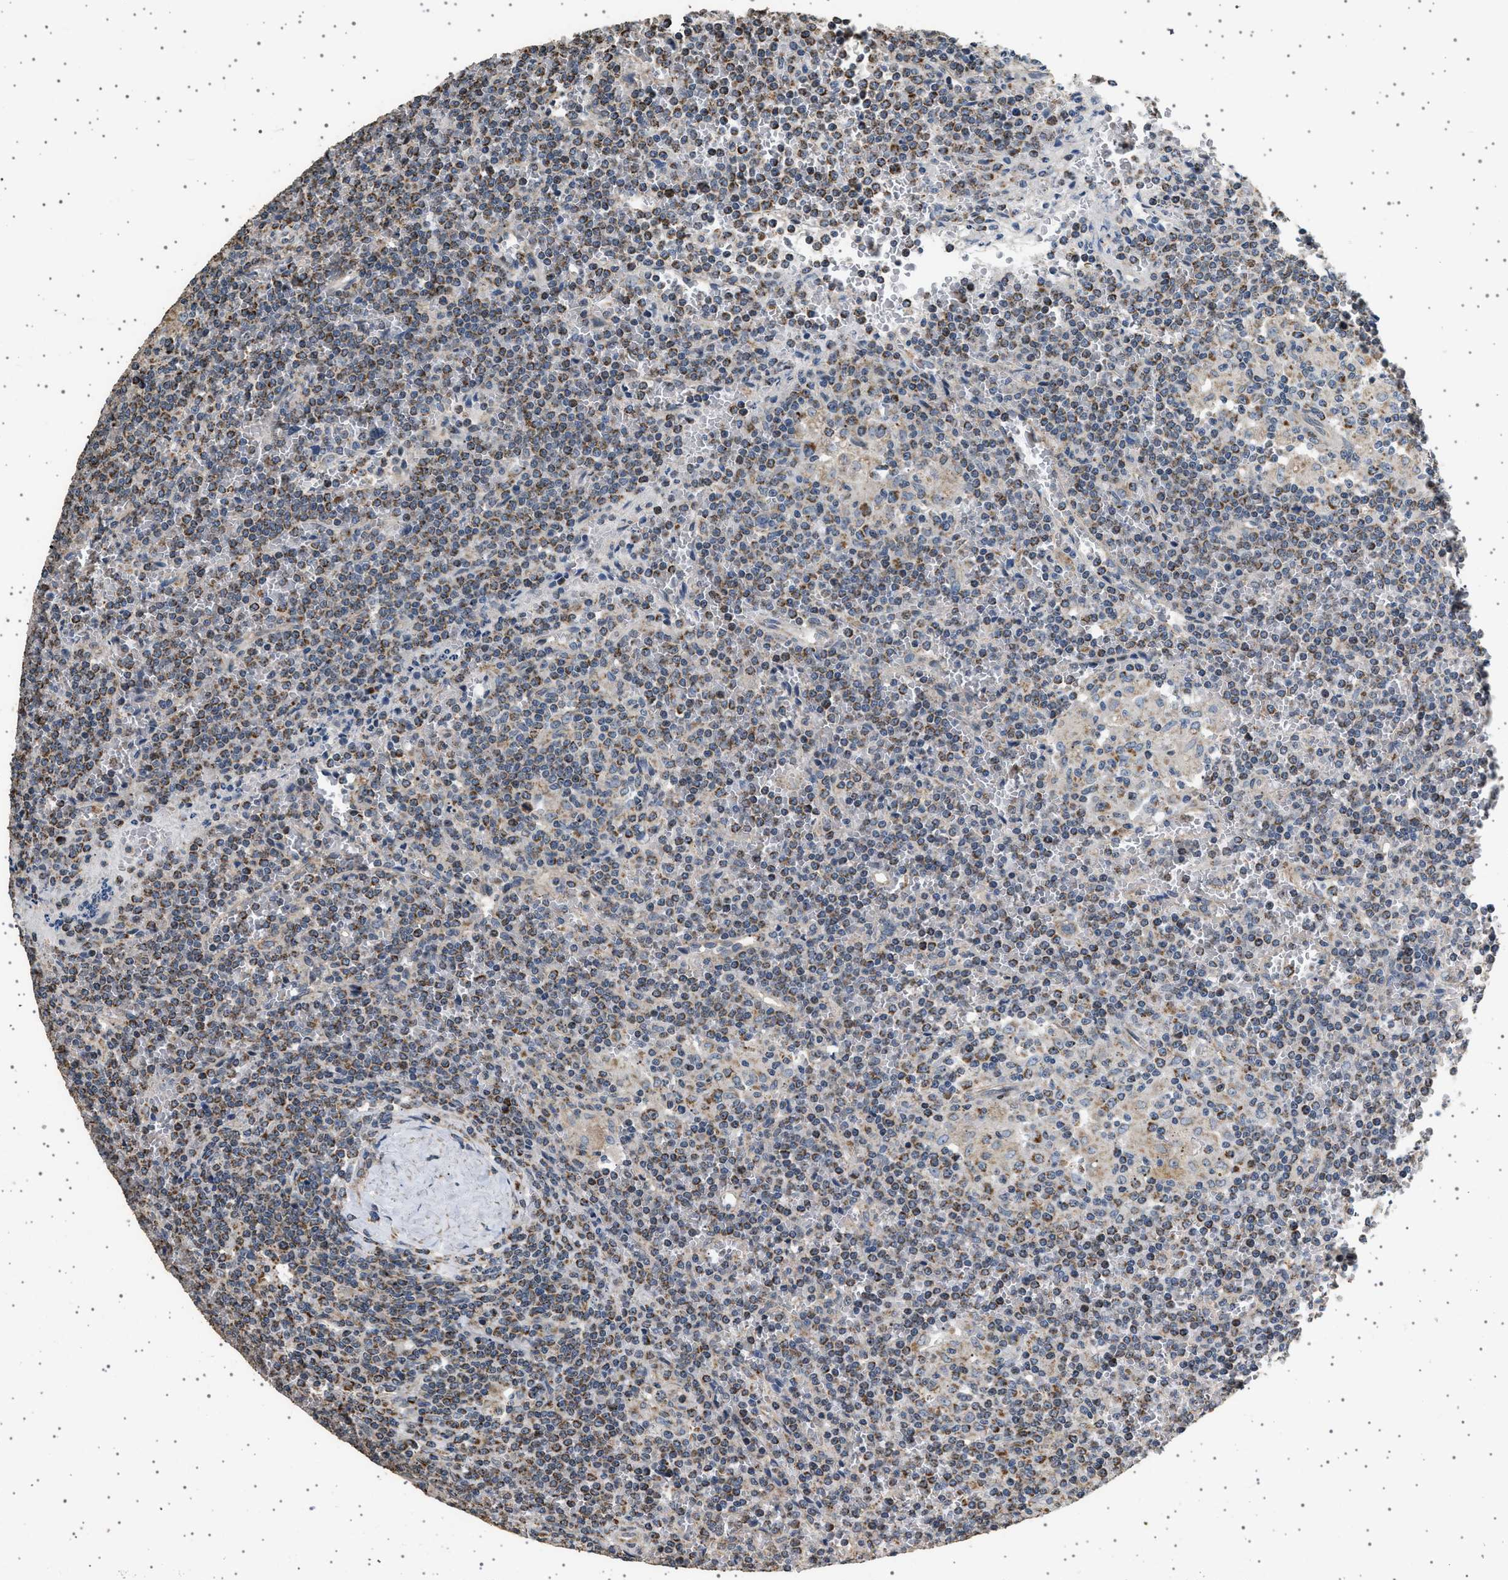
{"staining": {"intensity": "moderate", "quantity": ">75%", "location": "cytoplasmic/membranous"}, "tissue": "lymphoma", "cell_type": "Tumor cells", "image_type": "cancer", "snomed": [{"axis": "morphology", "description": "Malignant lymphoma, non-Hodgkin's type, Low grade"}, {"axis": "topography", "description": "Spleen"}], "caption": "Immunohistochemical staining of lymphoma shows medium levels of moderate cytoplasmic/membranous expression in about >75% of tumor cells. (Stains: DAB in brown, nuclei in blue, Microscopy: brightfield microscopy at high magnification).", "gene": "KCNA4", "patient": {"sex": "female", "age": 19}}